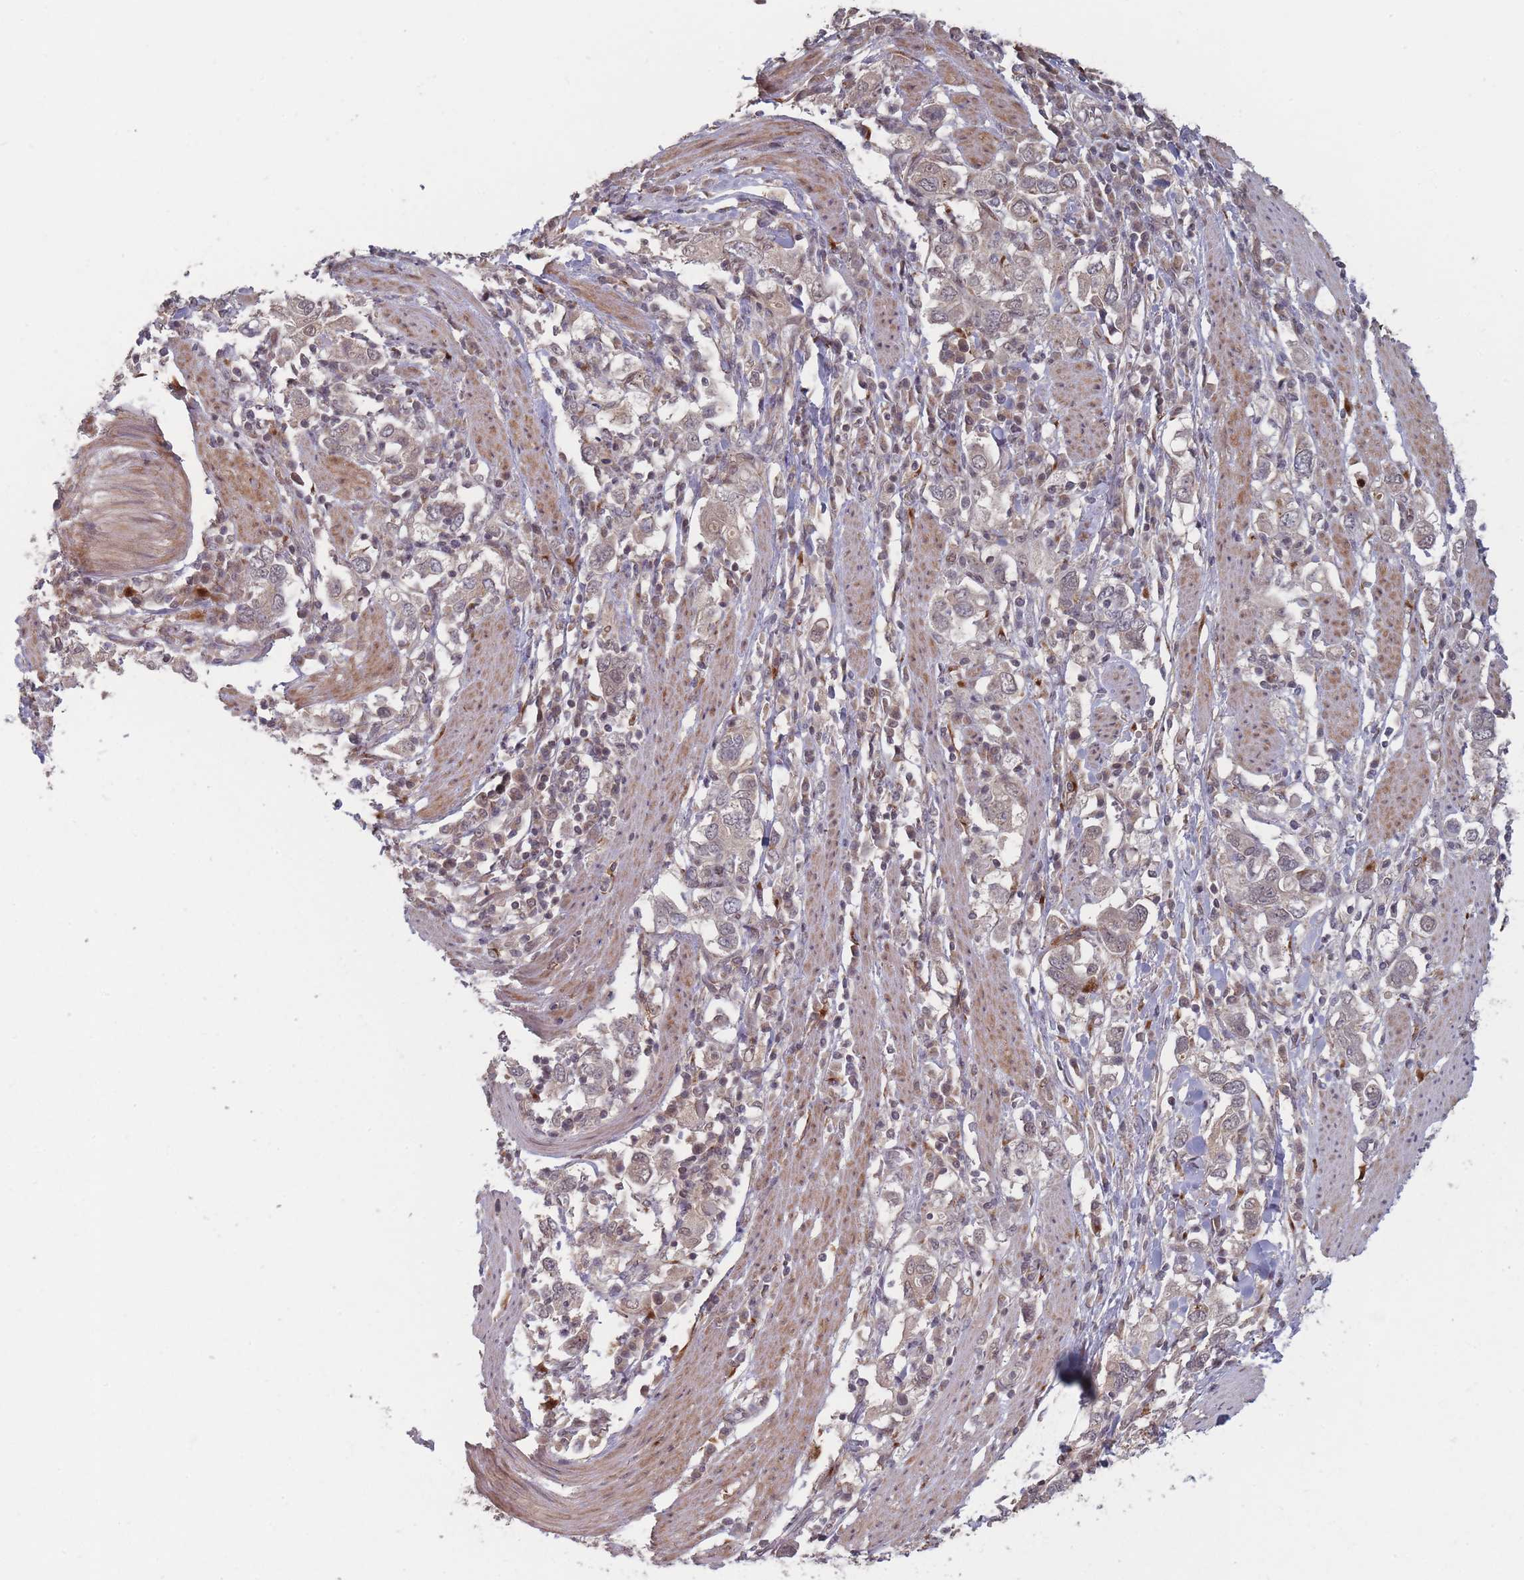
{"staining": {"intensity": "weak", "quantity": "25%-75%", "location": "cytoplasmic/membranous,nuclear"}, "tissue": "stomach cancer", "cell_type": "Tumor cells", "image_type": "cancer", "snomed": [{"axis": "morphology", "description": "Adenocarcinoma, NOS"}, {"axis": "topography", "description": "Stomach, upper"}, {"axis": "topography", "description": "Stomach"}], "caption": "A brown stain shows weak cytoplasmic/membranous and nuclear expression of a protein in human adenocarcinoma (stomach) tumor cells.", "gene": "CNTRL", "patient": {"sex": "male", "age": 62}}